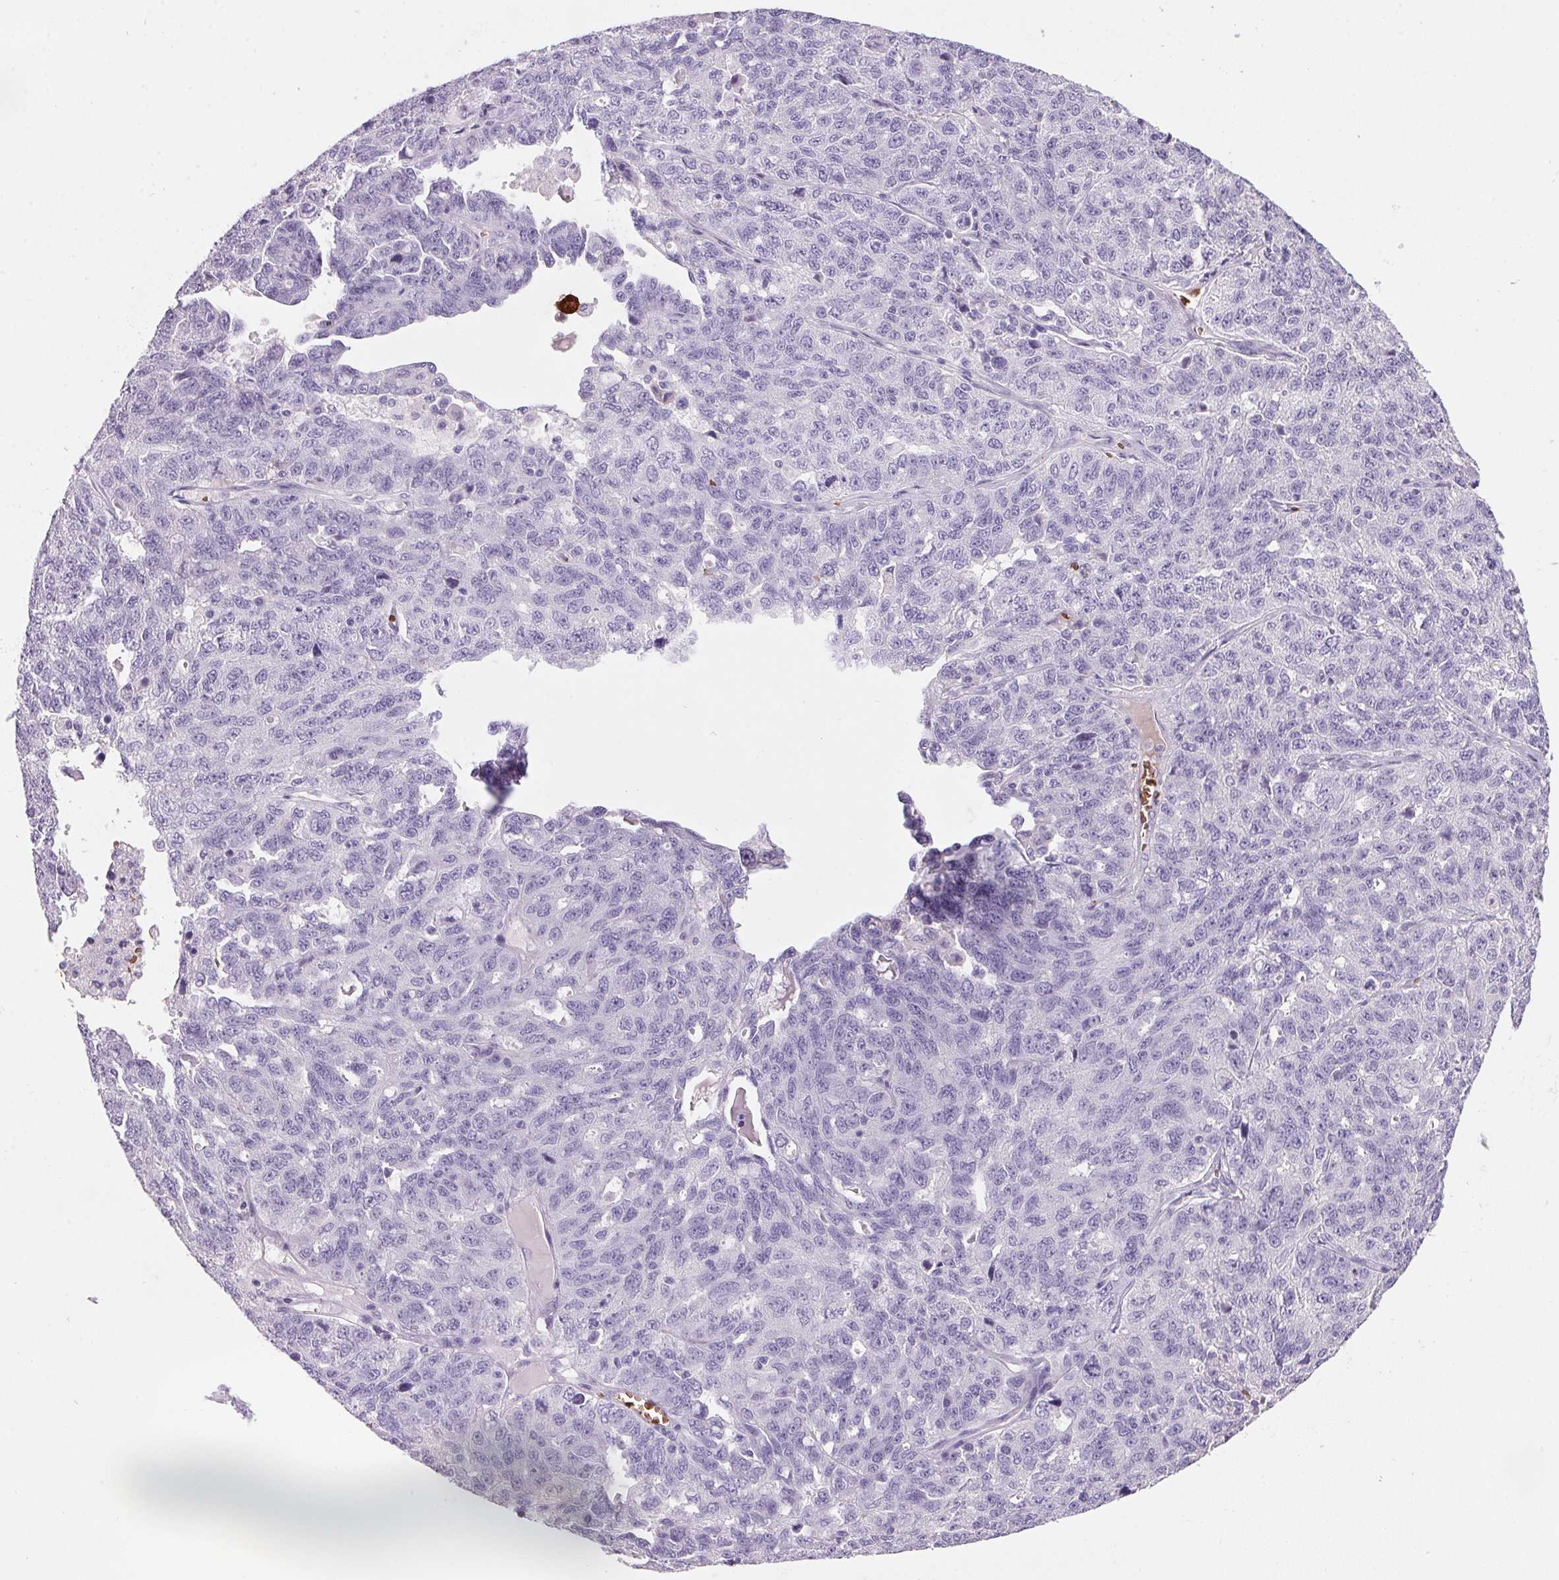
{"staining": {"intensity": "negative", "quantity": "none", "location": "none"}, "tissue": "ovarian cancer", "cell_type": "Tumor cells", "image_type": "cancer", "snomed": [{"axis": "morphology", "description": "Cystadenocarcinoma, serous, NOS"}, {"axis": "topography", "description": "Ovary"}], "caption": "DAB immunohistochemical staining of human serous cystadenocarcinoma (ovarian) displays no significant staining in tumor cells. (Stains: DAB immunohistochemistry (IHC) with hematoxylin counter stain, Microscopy: brightfield microscopy at high magnification).", "gene": "HBQ1", "patient": {"sex": "female", "age": 71}}